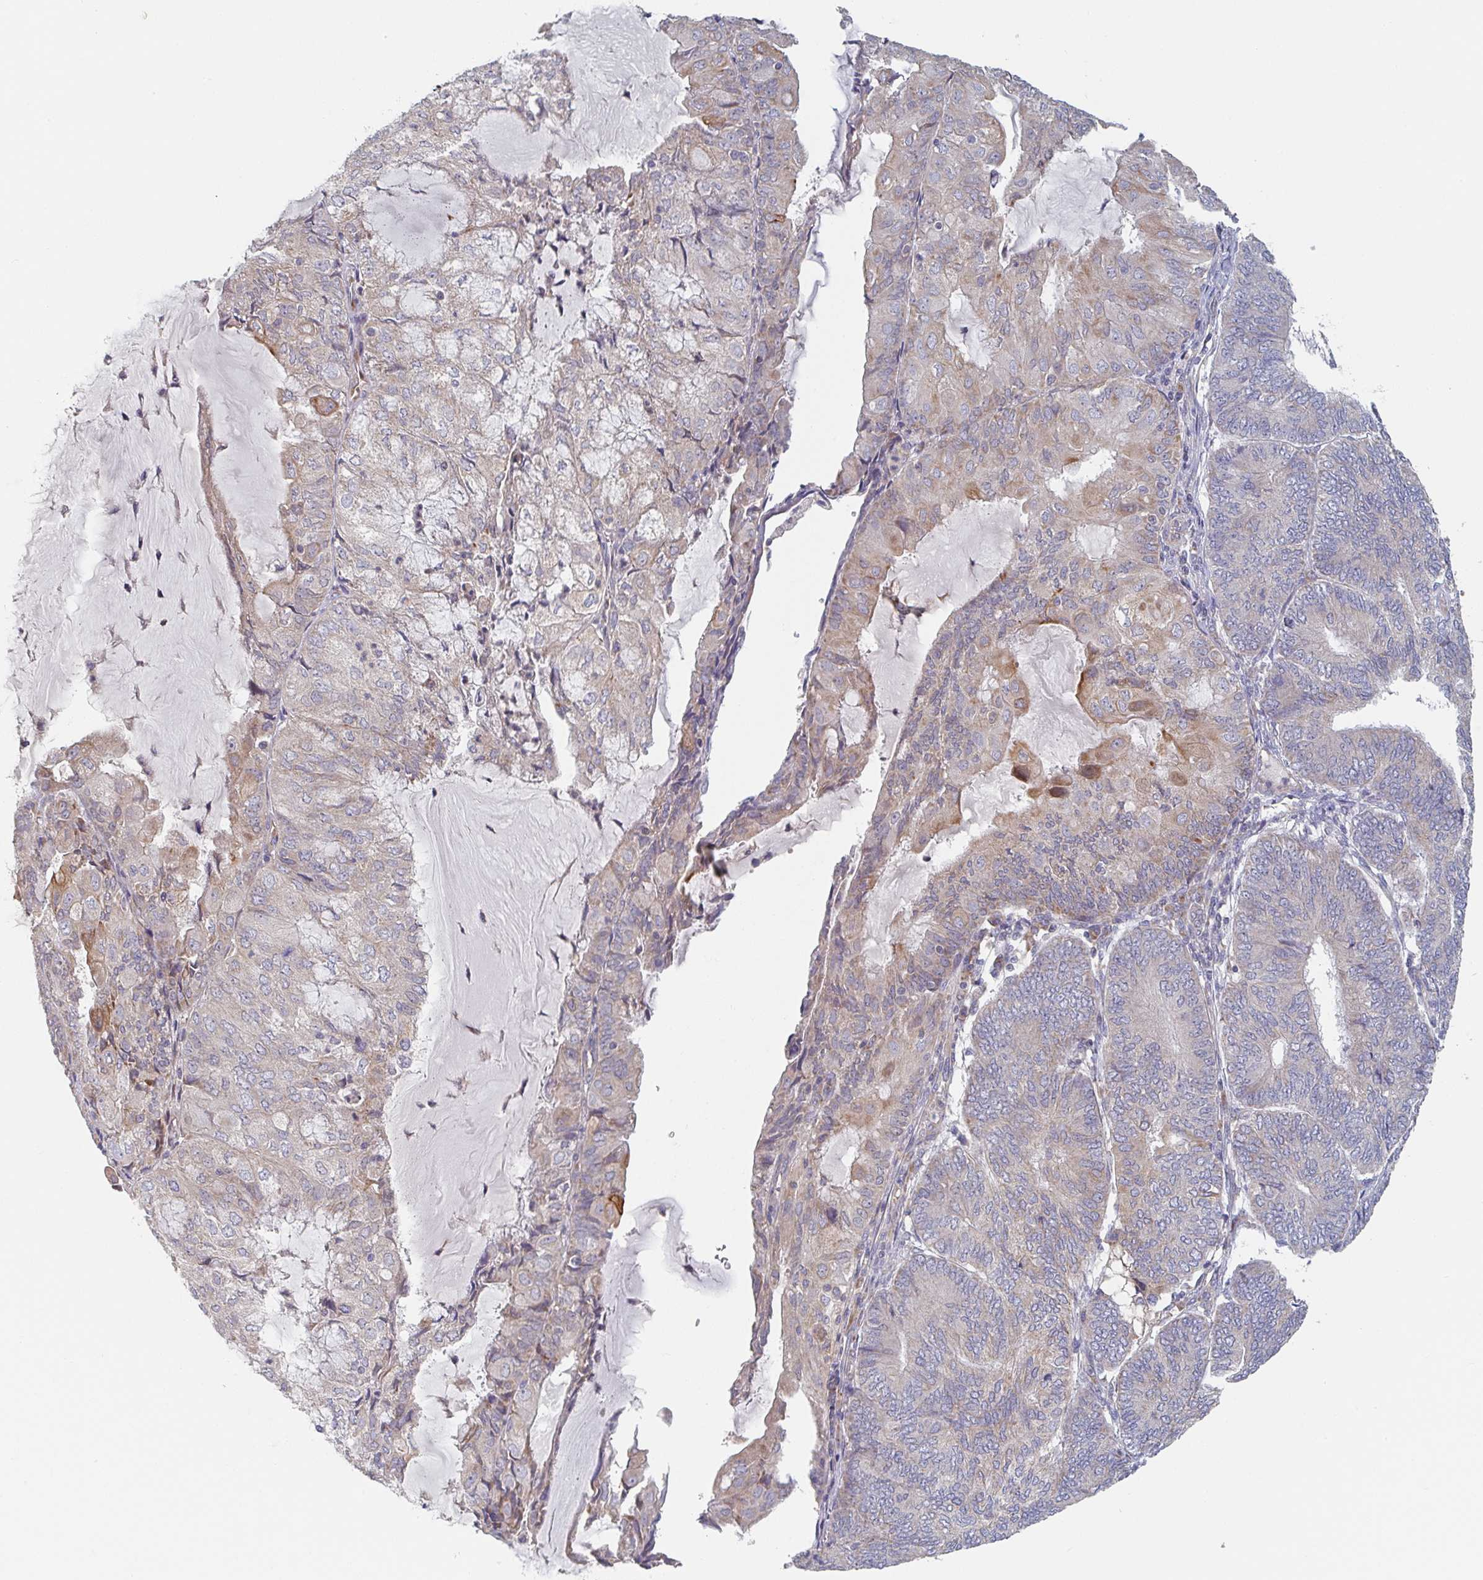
{"staining": {"intensity": "moderate", "quantity": "<25%", "location": "cytoplasmic/membranous"}, "tissue": "endometrial cancer", "cell_type": "Tumor cells", "image_type": "cancer", "snomed": [{"axis": "morphology", "description": "Adenocarcinoma, NOS"}, {"axis": "topography", "description": "Endometrium"}], "caption": "Endometrial adenocarcinoma stained for a protein (brown) displays moderate cytoplasmic/membranous positive staining in about <25% of tumor cells.", "gene": "ELOVL1", "patient": {"sex": "female", "age": 81}}